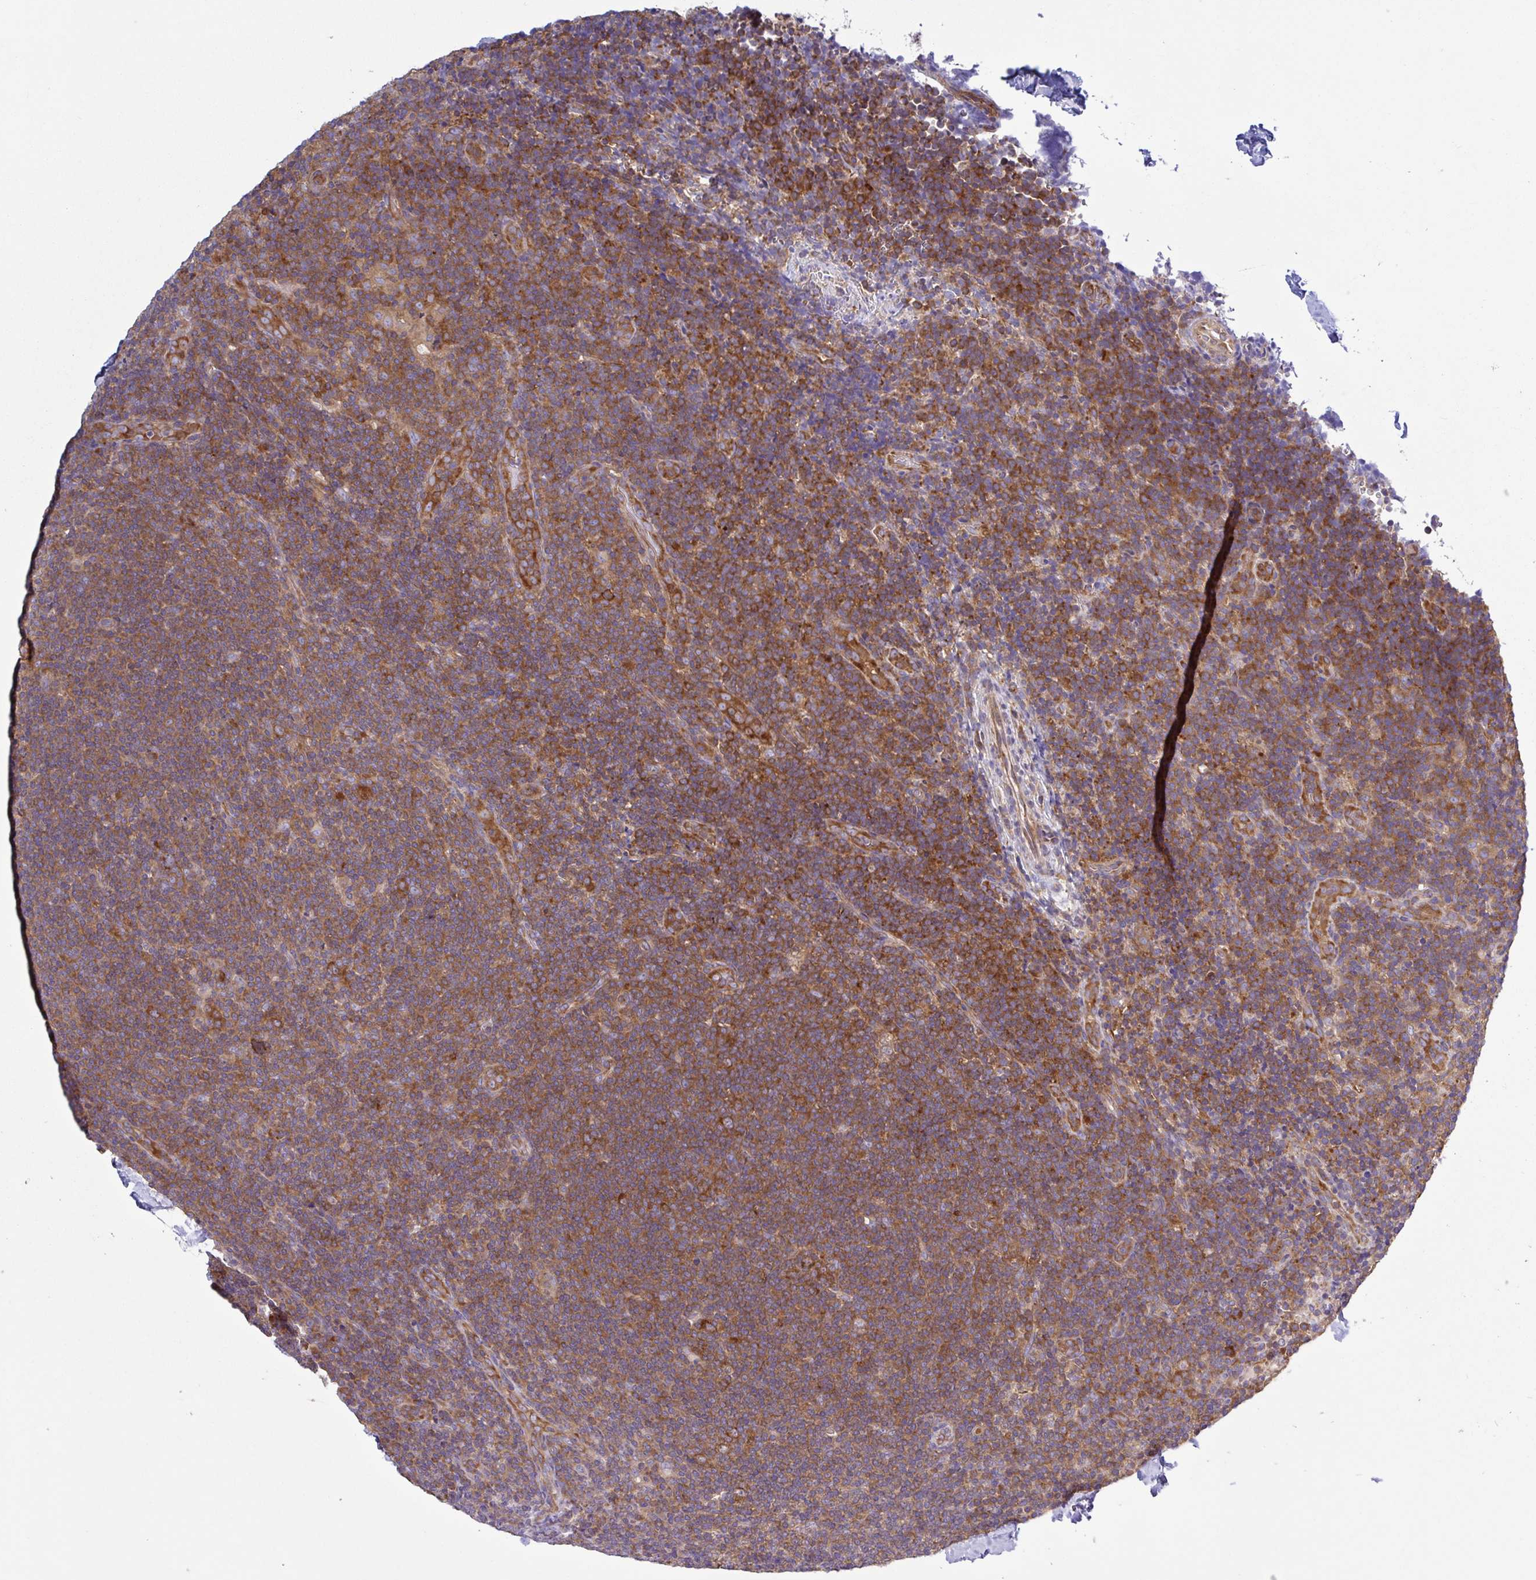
{"staining": {"intensity": "strong", "quantity": ">75%", "location": "cytoplasmic/membranous"}, "tissue": "lymphoma", "cell_type": "Tumor cells", "image_type": "cancer", "snomed": [{"axis": "morphology", "description": "Hodgkin's disease, NOS"}, {"axis": "topography", "description": "Lymph node"}], "caption": "An image showing strong cytoplasmic/membranous staining in about >75% of tumor cells in Hodgkin's disease, as visualized by brown immunohistochemical staining.", "gene": "LARS1", "patient": {"sex": "female", "age": 57}}